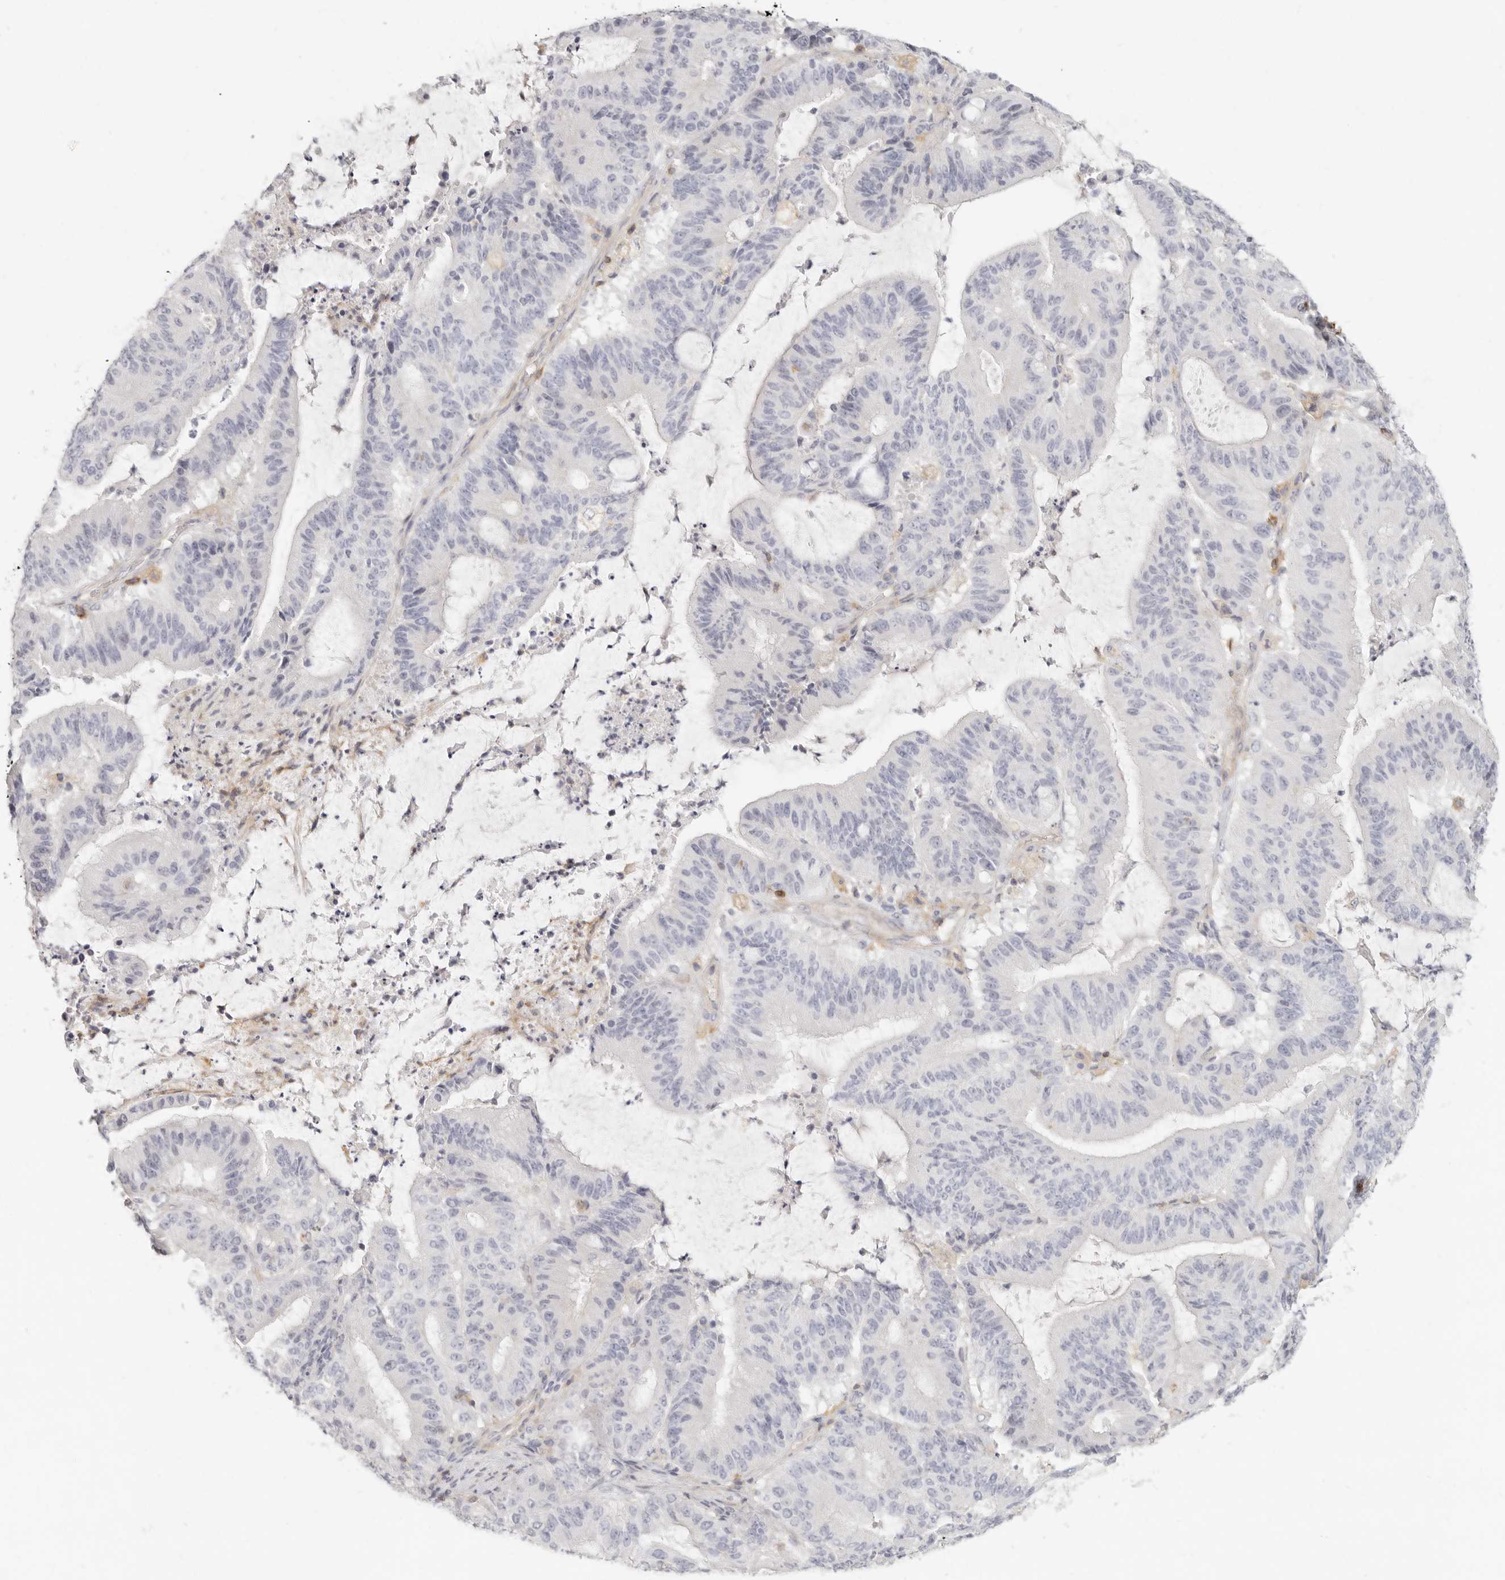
{"staining": {"intensity": "negative", "quantity": "none", "location": "none"}, "tissue": "liver cancer", "cell_type": "Tumor cells", "image_type": "cancer", "snomed": [{"axis": "morphology", "description": "Normal tissue, NOS"}, {"axis": "morphology", "description": "Cholangiocarcinoma"}, {"axis": "topography", "description": "Liver"}, {"axis": "topography", "description": "Peripheral nerve tissue"}], "caption": "This micrograph is of liver cholangiocarcinoma stained with IHC to label a protein in brown with the nuclei are counter-stained blue. There is no expression in tumor cells.", "gene": "NIBAN1", "patient": {"sex": "female", "age": 73}}